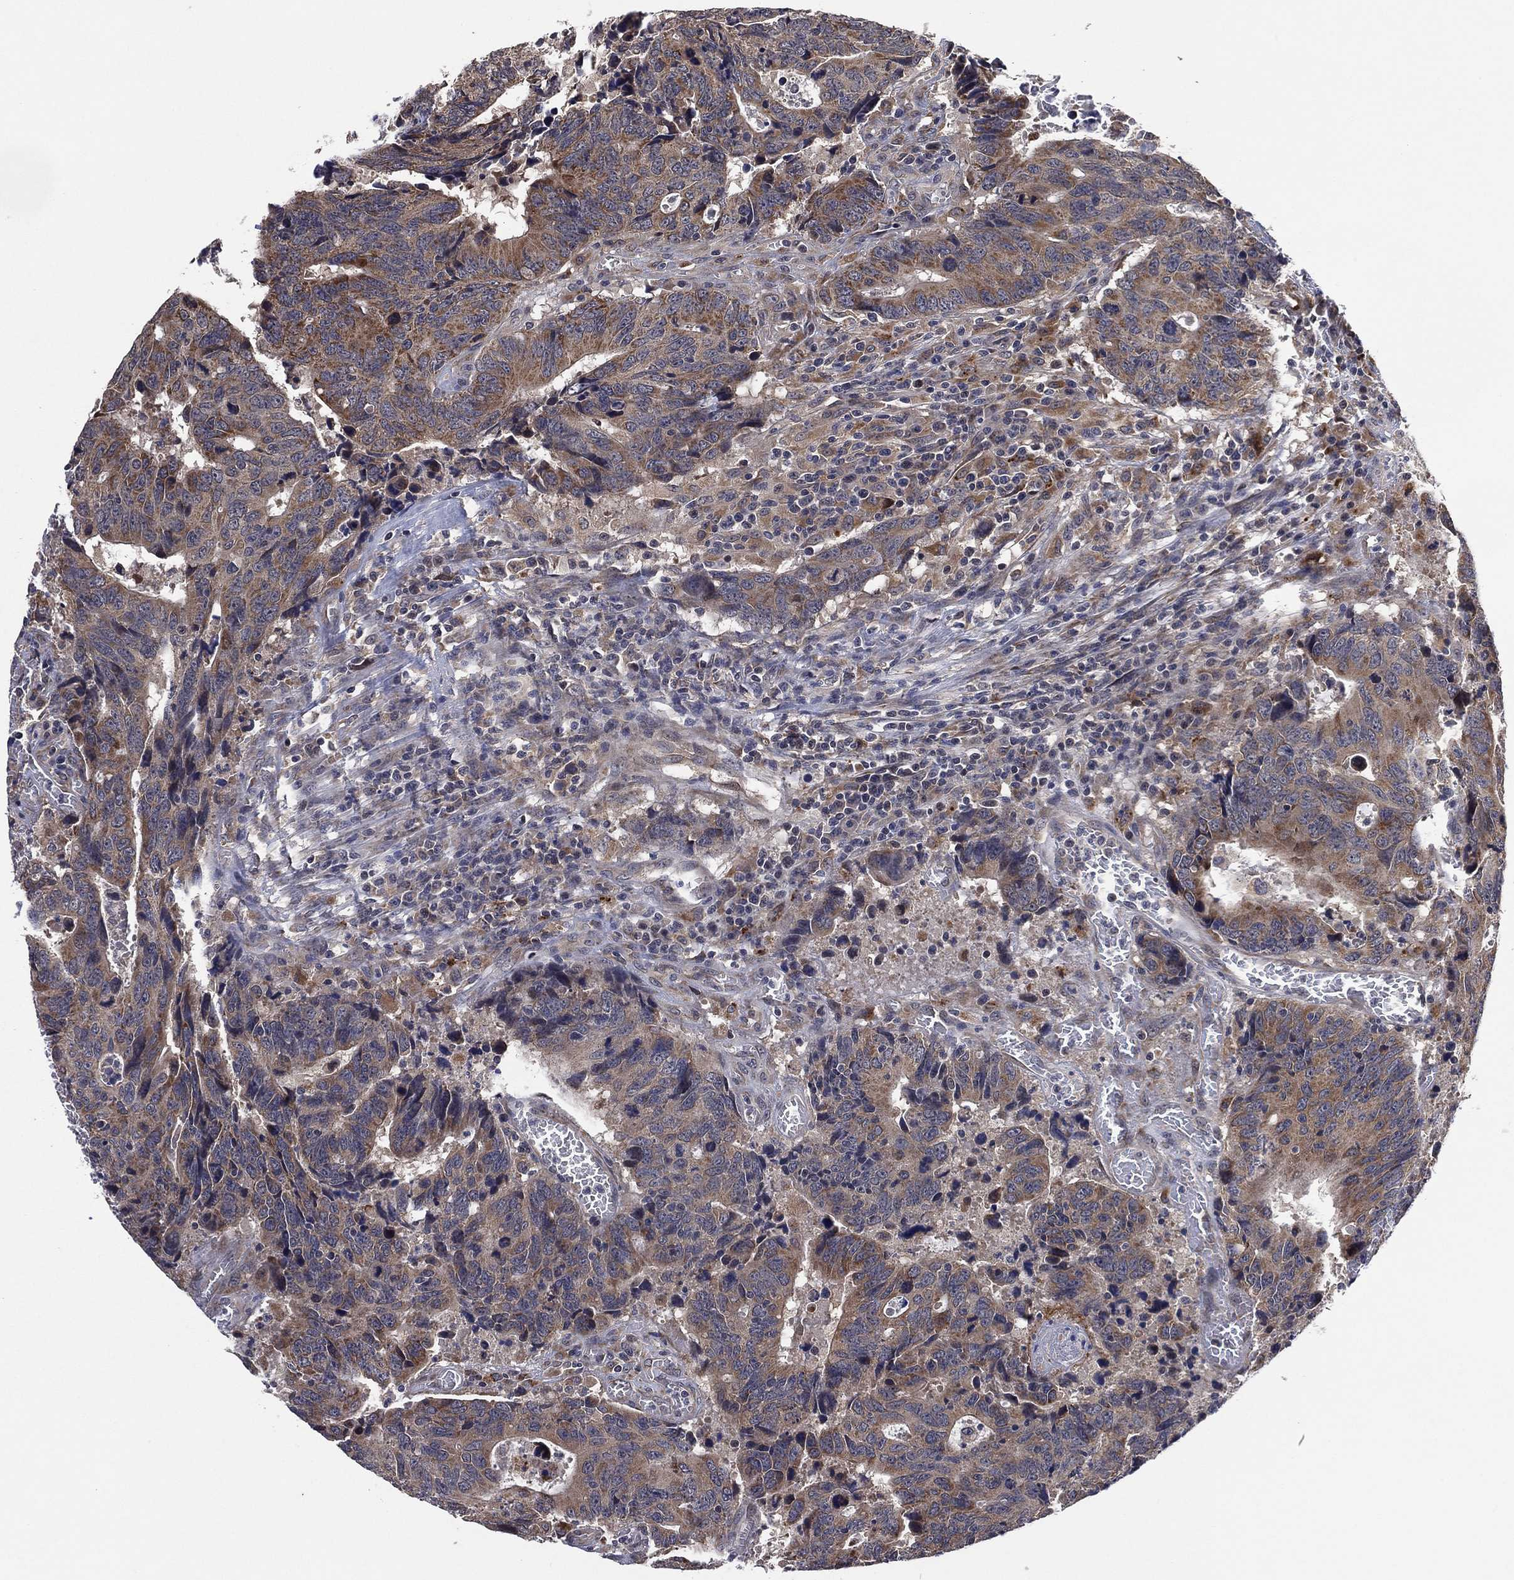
{"staining": {"intensity": "moderate", "quantity": "25%-75%", "location": "cytoplasmic/membranous"}, "tissue": "colorectal cancer", "cell_type": "Tumor cells", "image_type": "cancer", "snomed": [{"axis": "morphology", "description": "Adenocarcinoma, NOS"}, {"axis": "topography", "description": "Colon"}], "caption": "An image of adenocarcinoma (colorectal) stained for a protein shows moderate cytoplasmic/membranous brown staining in tumor cells. (IHC, brightfield microscopy, high magnification).", "gene": "SELENOO", "patient": {"sex": "female", "age": 77}}